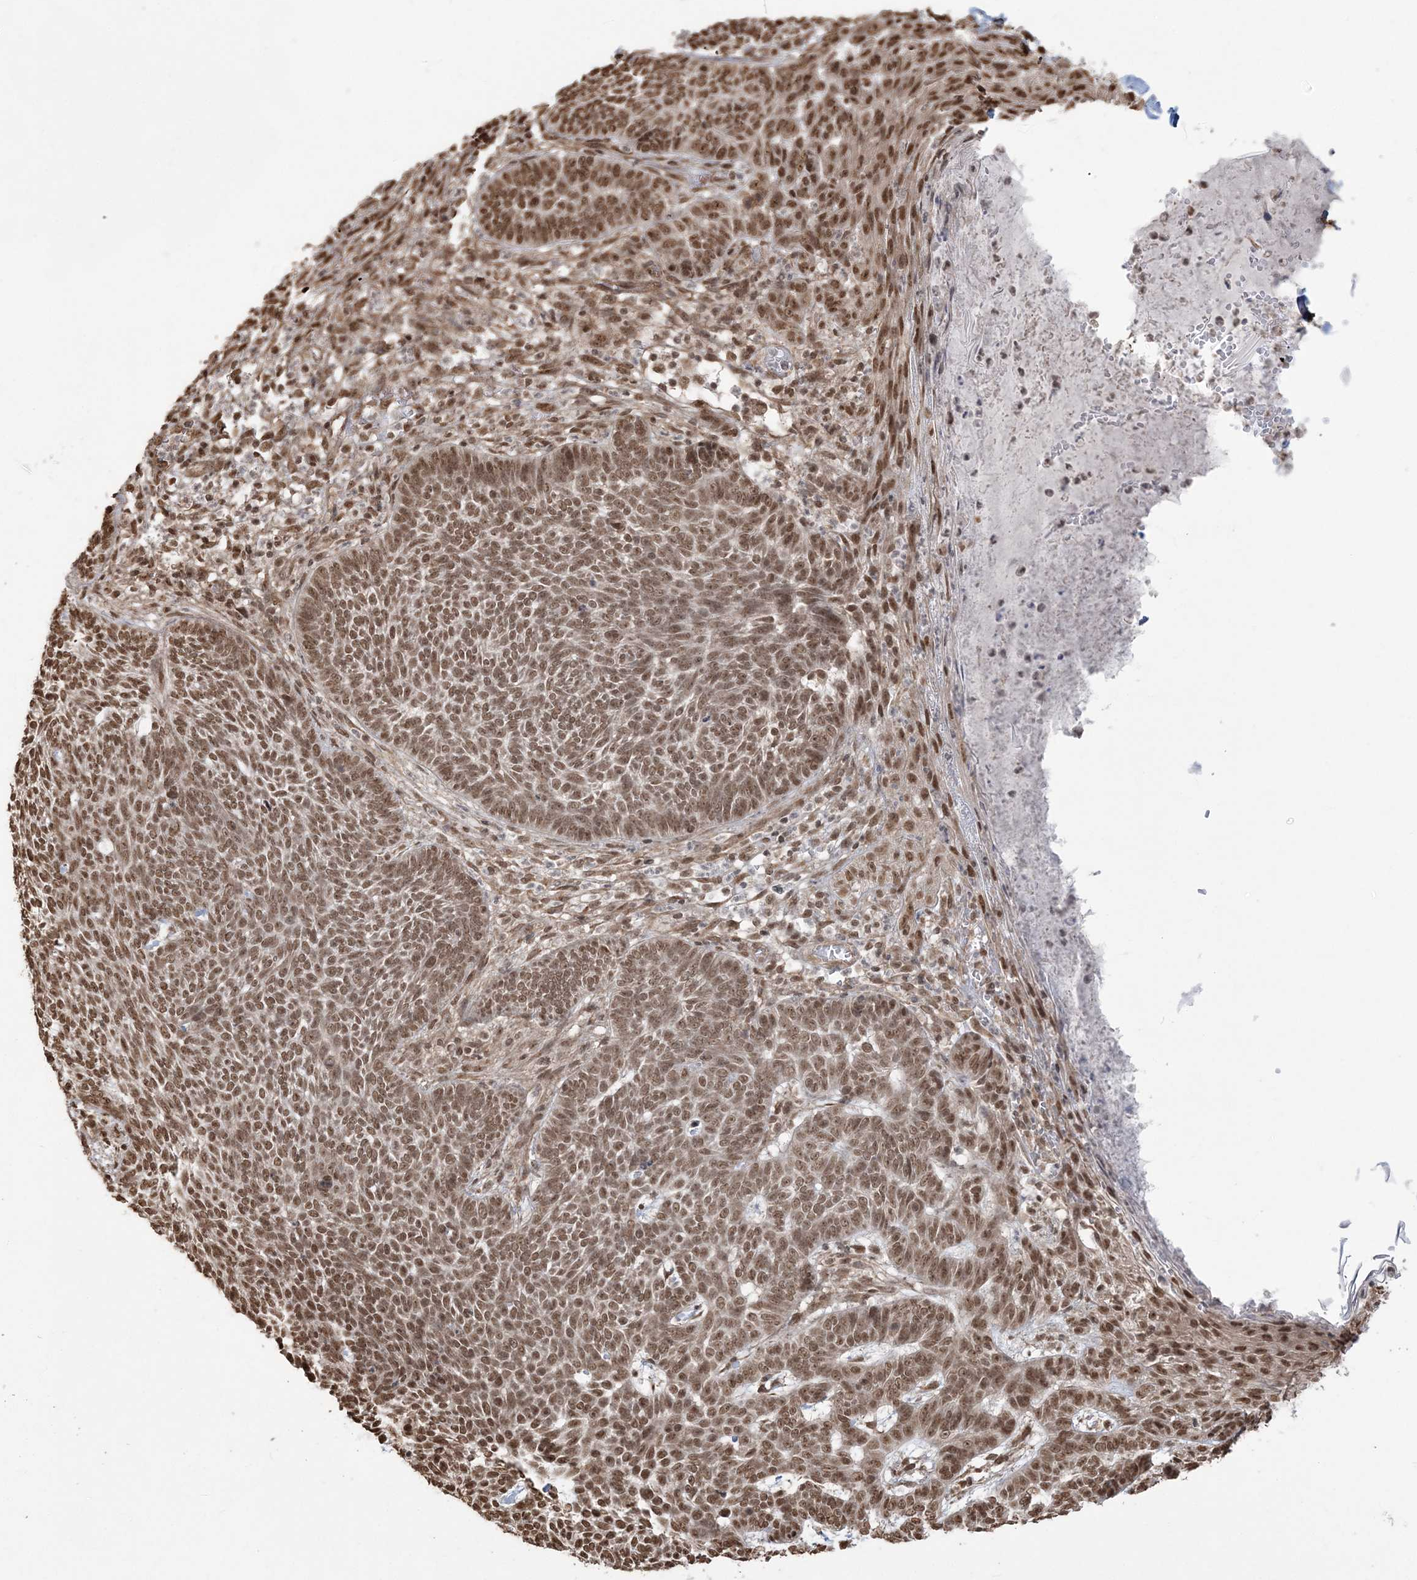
{"staining": {"intensity": "moderate", "quantity": ">75%", "location": "nuclear"}, "tissue": "skin cancer", "cell_type": "Tumor cells", "image_type": "cancer", "snomed": [{"axis": "morphology", "description": "Normal tissue, NOS"}, {"axis": "morphology", "description": "Basal cell carcinoma"}, {"axis": "topography", "description": "Skin"}], "caption": "High-magnification brightfield microscopy of skin cancer (basal cell carcinoma) stained with DAB (3,3'-diaminobenzidine) (brown) and counterstained with hematoxylin (blue). tumor cells exhibit moderate nuclear staining is appreciated in approximately>75% of cells.", "gene": "ZNF839", "patient": {"sex": "male", "age": 64}}